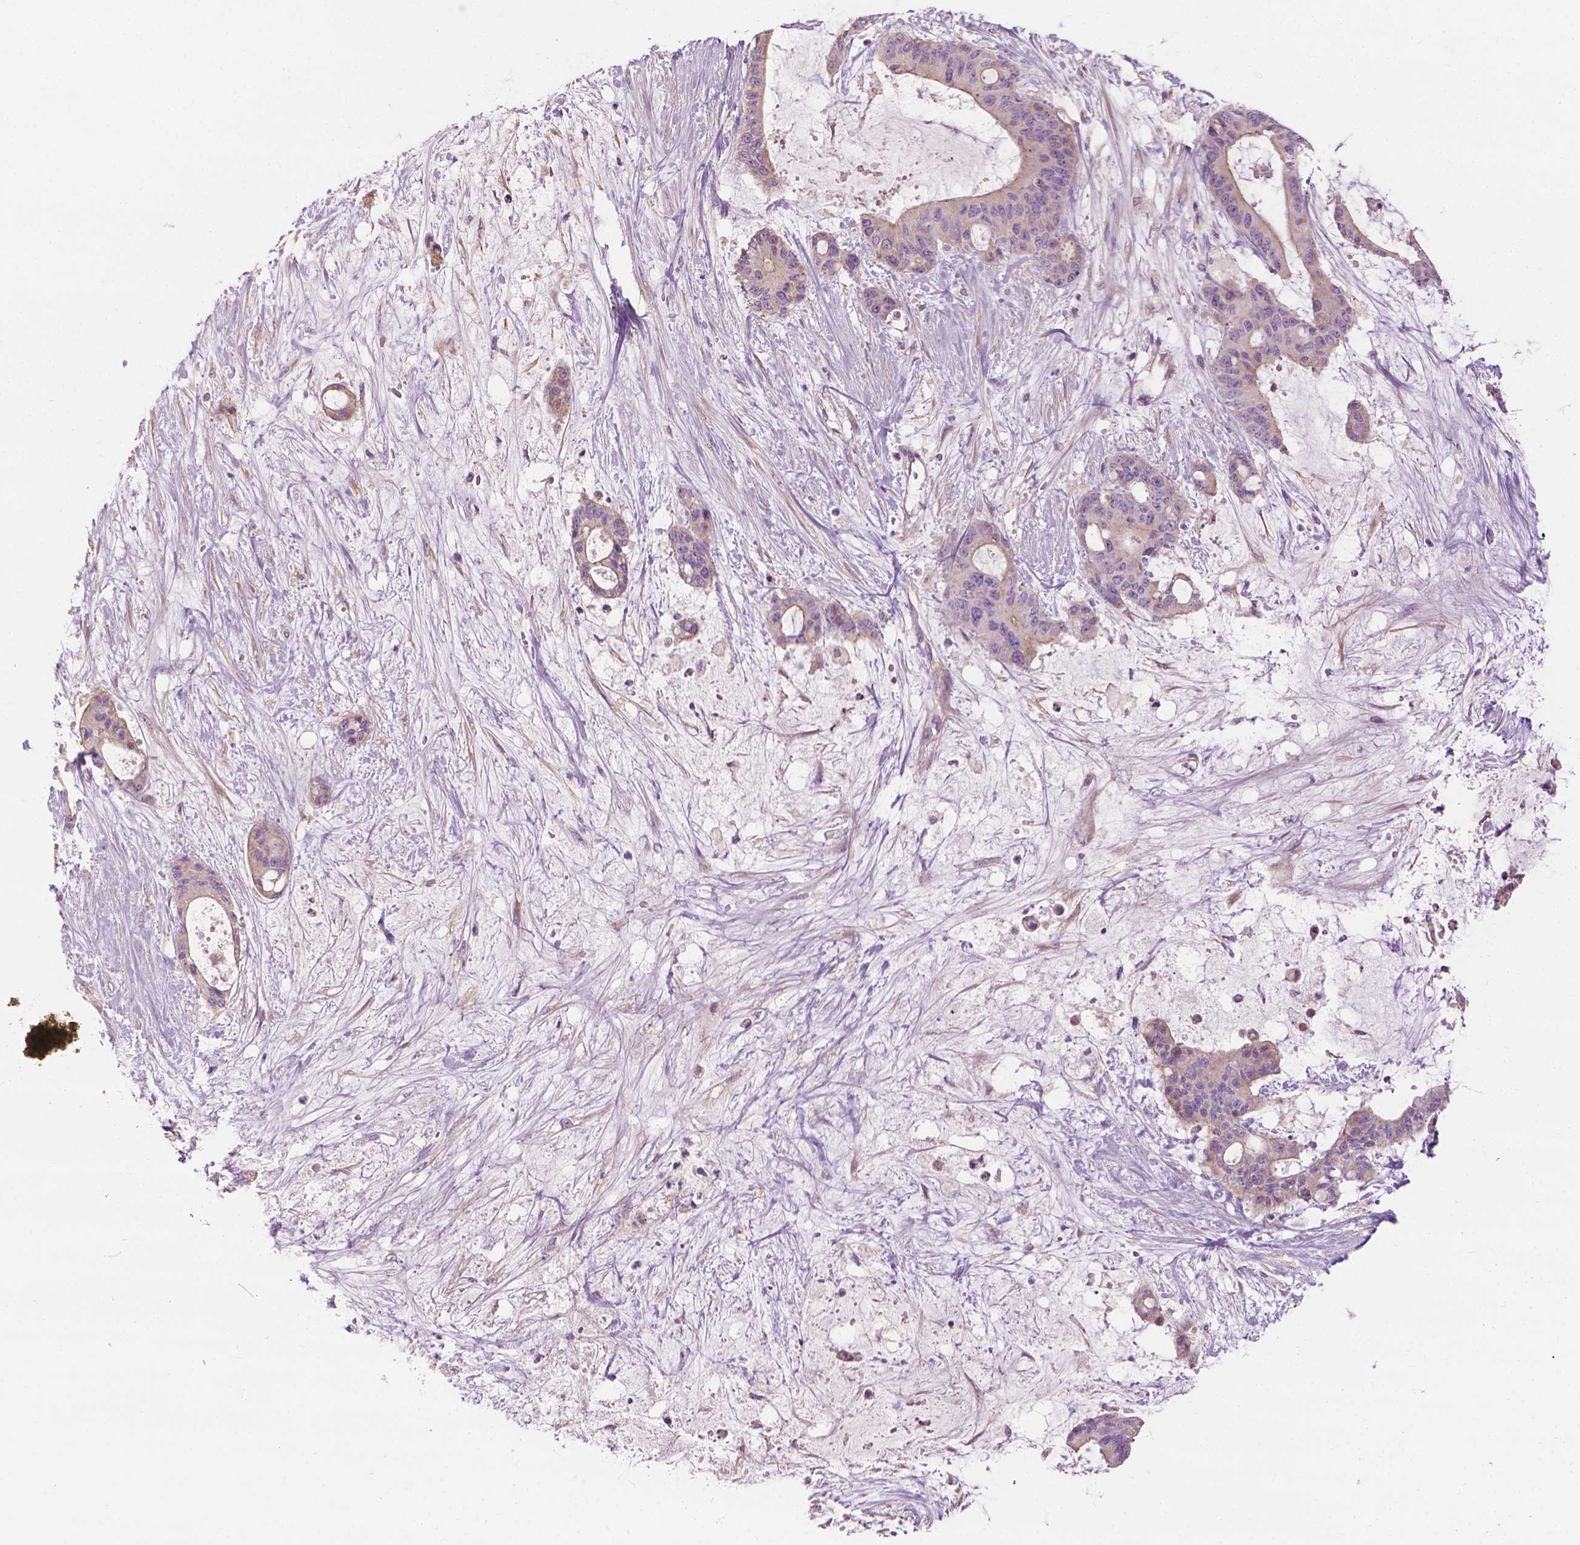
{"staining": {"intensity": "negative", "quantity": "none", "location": "none"}, "tissue": "liver cancer", "cell_type": "Tumor cells", "image_type": "cancer", "snomed": [{"axis": "morphology", "description": "Normal tissue, NOS"}, {"axis": "morphology", "description": "Cholangiocarcinoma"}, {"axis": "topography", "description": "Liver"}, {"axis": "topography", "description": "Peripheral nerve tissue"}], "caption": "High power microscopy image of an IHC histopathology image of liver cancer, revealing no significant expression in tumor cells.", "gene": "RIIAD1", "patient": {"sex": "female", "age": 73}}